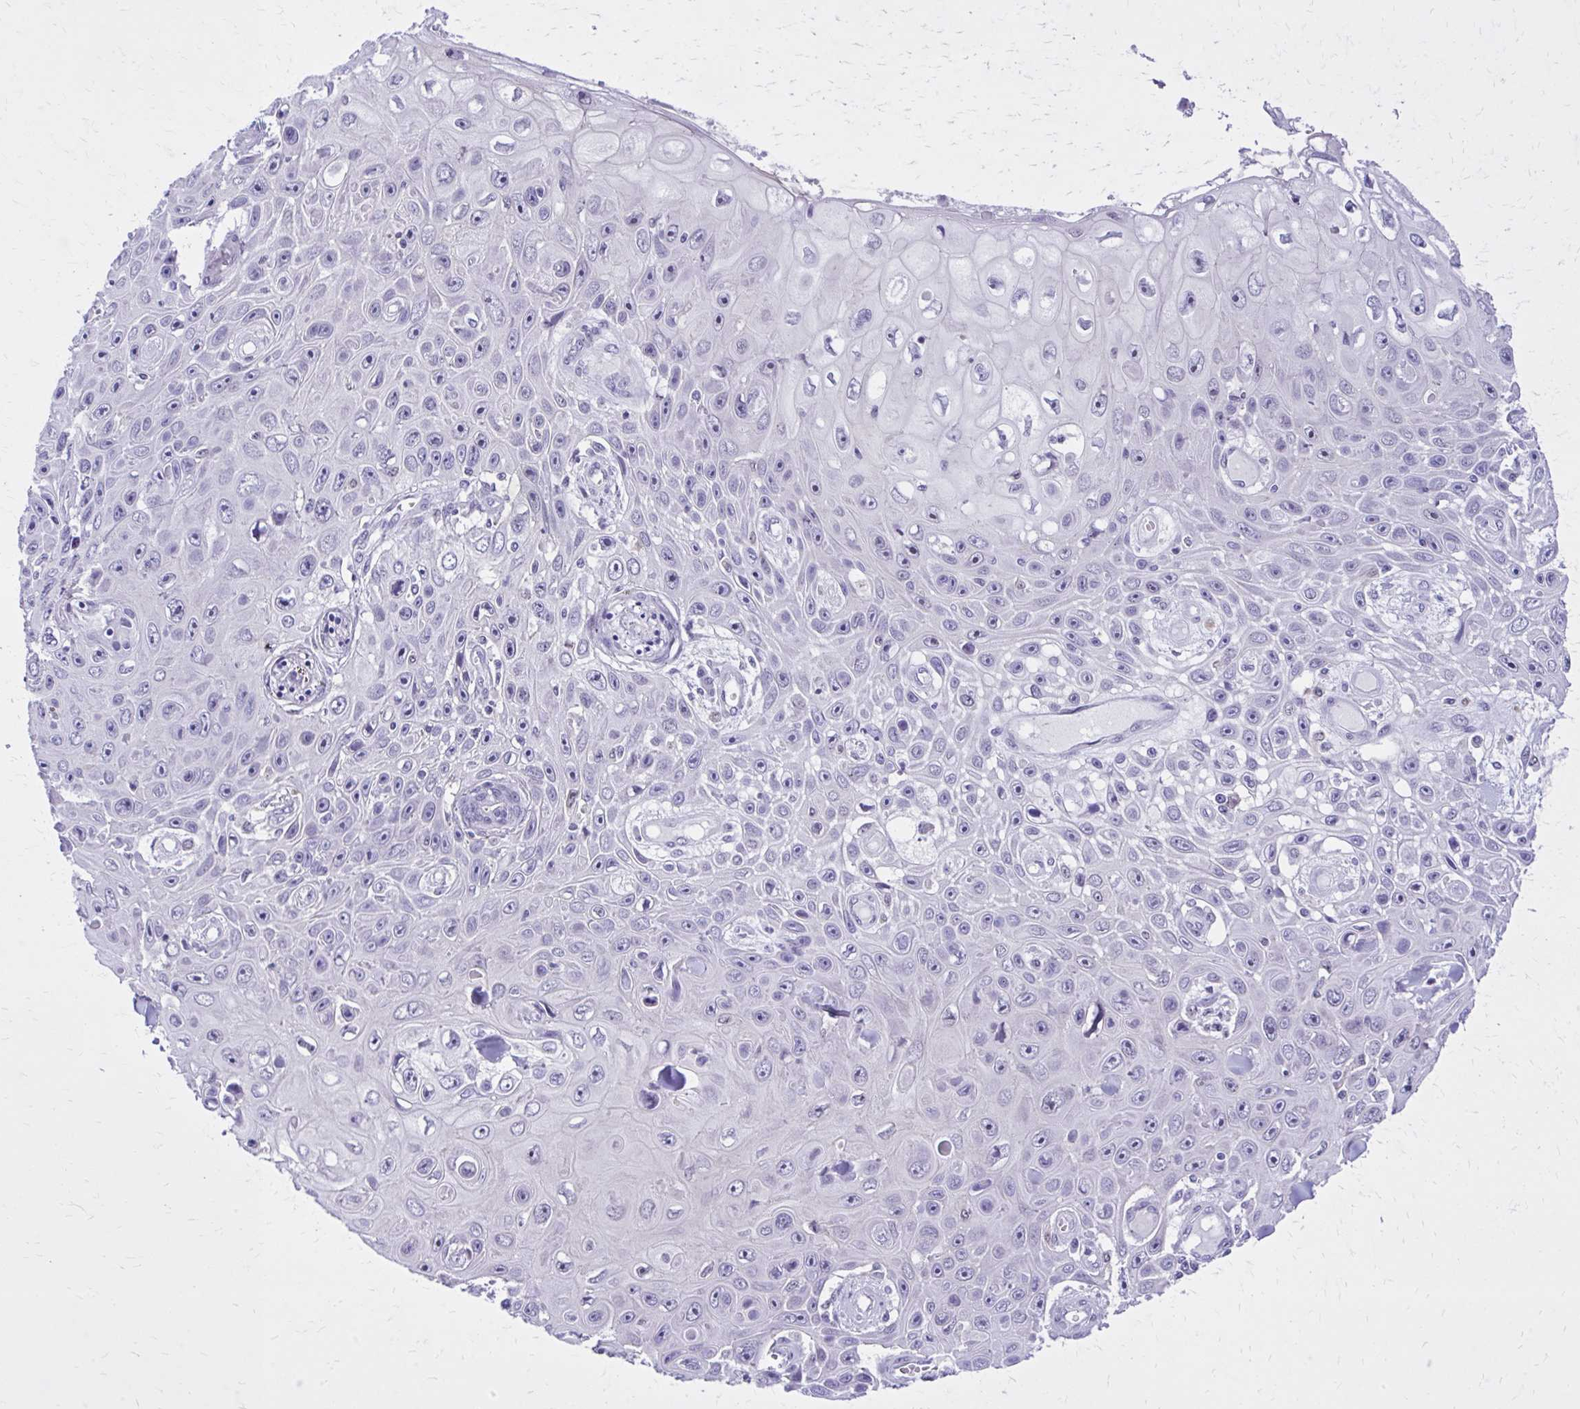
{"staining": {"intensity": "negative", "quantity": "none", "location": "none"}, "tissue": "skin cancer", "cell_type": "Tumor cells", "image_type": "cancer", "snomed": [{"axis": "morphology", "description": "Squamous cell carcinoma, NOS"}, {"axis": "topography", "description": "Skin"}], "caption": "Tumor cells show no significant protein positivity in skin cancer.", "gene": "RASL11B", "patient": {"sex": "male", "age": 82}}